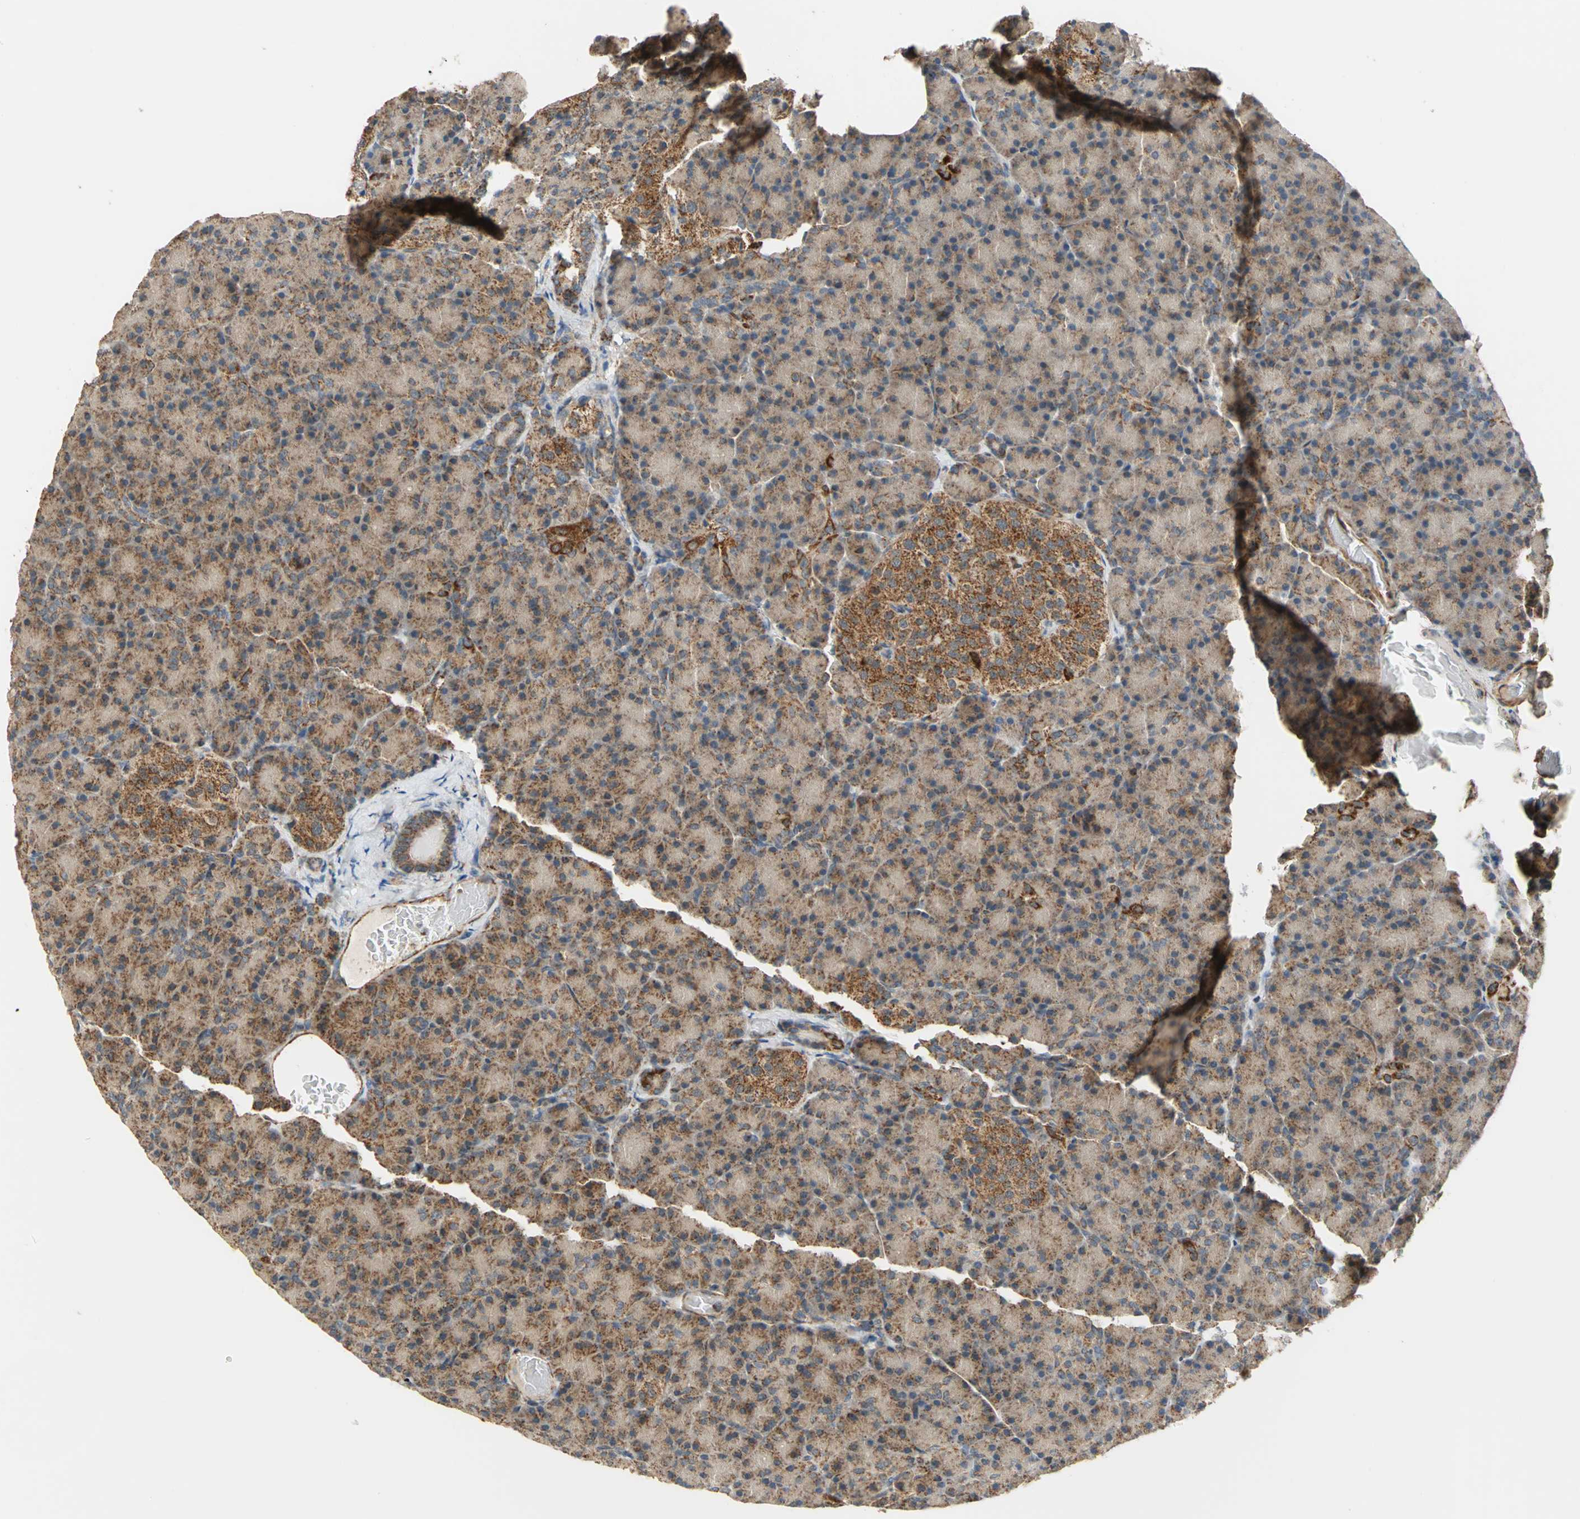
{"staining": {"intensity": "moderate", "quantity": ">75%", "location": "cytoplasmic/membranous"}, "tissue": "pancreas", "cell_type": "Exocrine glandular cells", "image_type": "normal", "snomed": [{"axis": "morphology", "description": "Normal tissue, NOS"}, {"axis": "topography", "description": "Pancreas"}], "caption": "This is a photomicrograph of immunohistochemistry staining of unremarkable pancreas, which shows moderate expression in the cytoplasmic/membranous of exocrine glandular cells.", "gene": "MRPS22", "patient": {"sex": "female", "age": 43}}